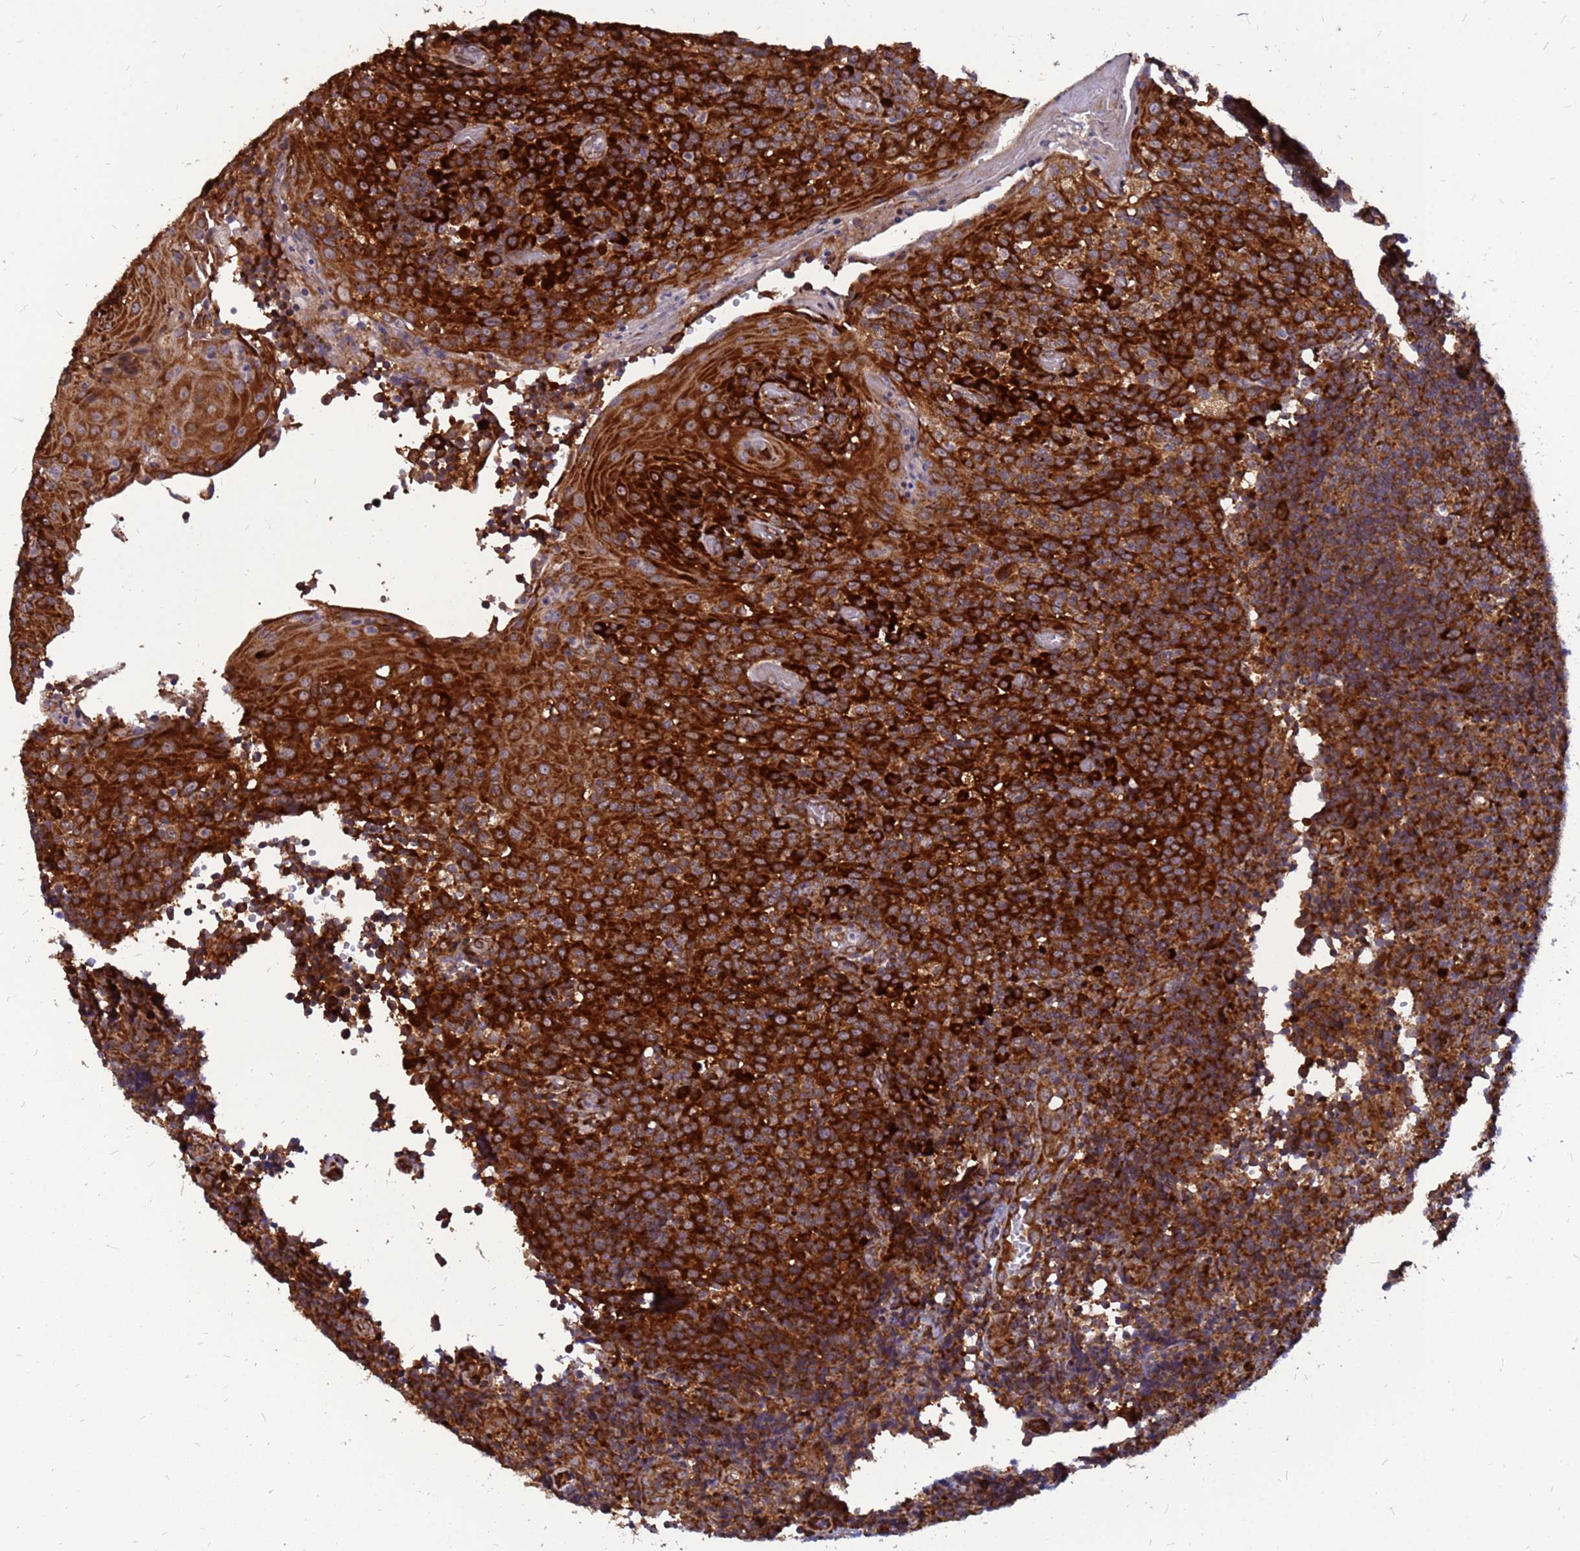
{"staining": {"intensity": "strong", "quantity": ">75%", "location": "cytoplasmic/membranous"}, "tissue": "tonsil", "cell_type": "Germinal center cells", "image_type": "normal", "snomed": [{"axis": "morphology", "description": "Normal tissue, NOS"}, {"axis": "topography", "description": "Tonsil"}], "caption": "Protein expression analysis of normal tonsil demonstrates strong cytoplasmic/membranous staining in about >75% of germinal center cells. (Stains: DAB (3,3'-diaminobenzidine) in brown, nuclei in blue, Microscopy: brightfield microscopy at high magnification).", "gene": "RPL8", "patient": {"sex": "female", "age": 19}}